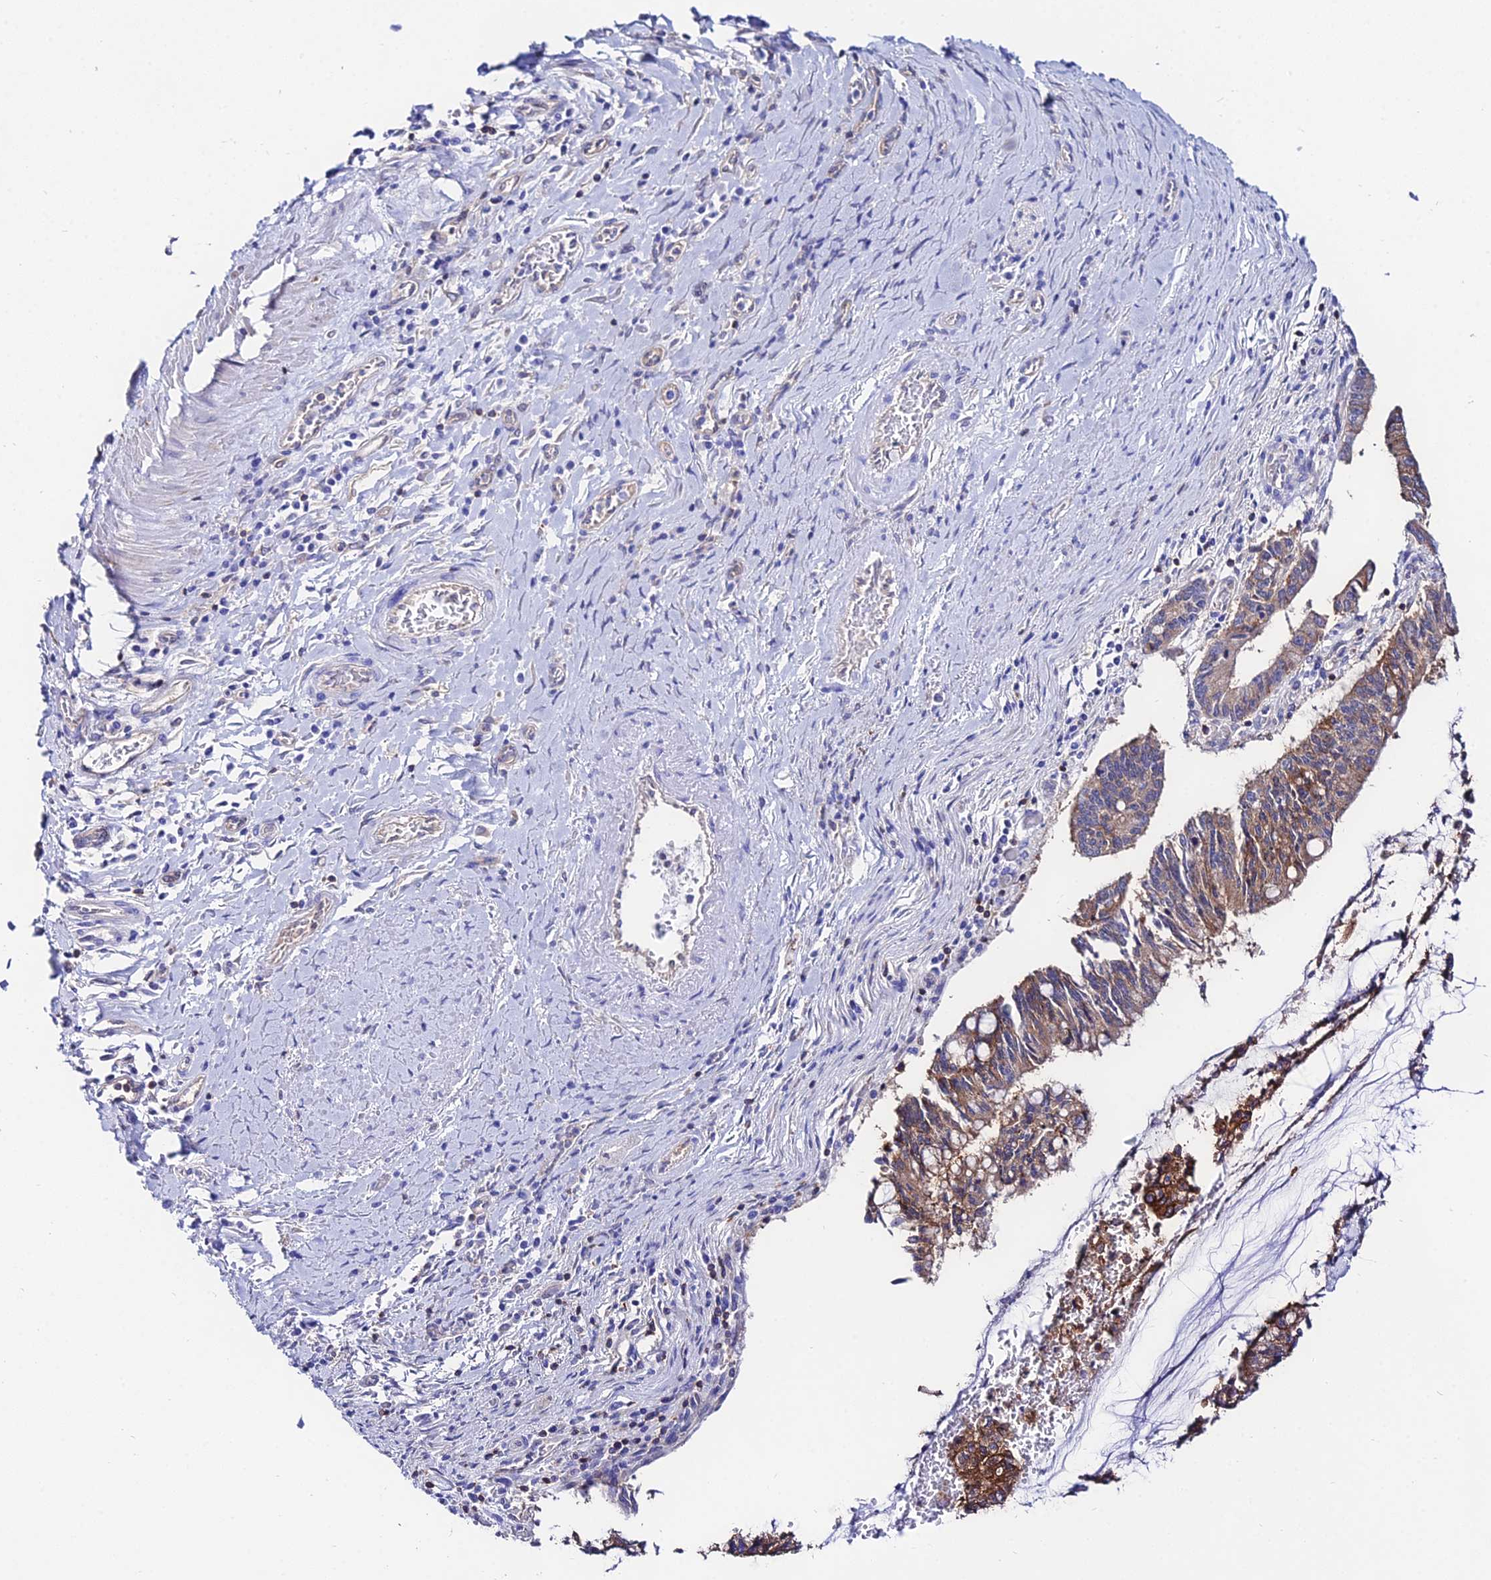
{"staining": {"intensity": "moderate", "quantity": "25%-75%", "location": "cytoplasmic/membranous"}, "tissue": "pancreatic cancer", "cell_type": "Tumor cells", "image_type": "cancer", "snomed": [{"axis": "morphology", "description": "Adenocarcinoma, NOS"}, {"axis": "topography", "description": "Pancreas"}], "caption": "Immunohistochemical staining of pancreatic adenocarcinoma shows medium levels of moderate cytoplasmic/membranous protein expression in about 25%-75% of tumor cells.", "gene": "S100A16", "patient": {"sex": "female", "age": 50}}